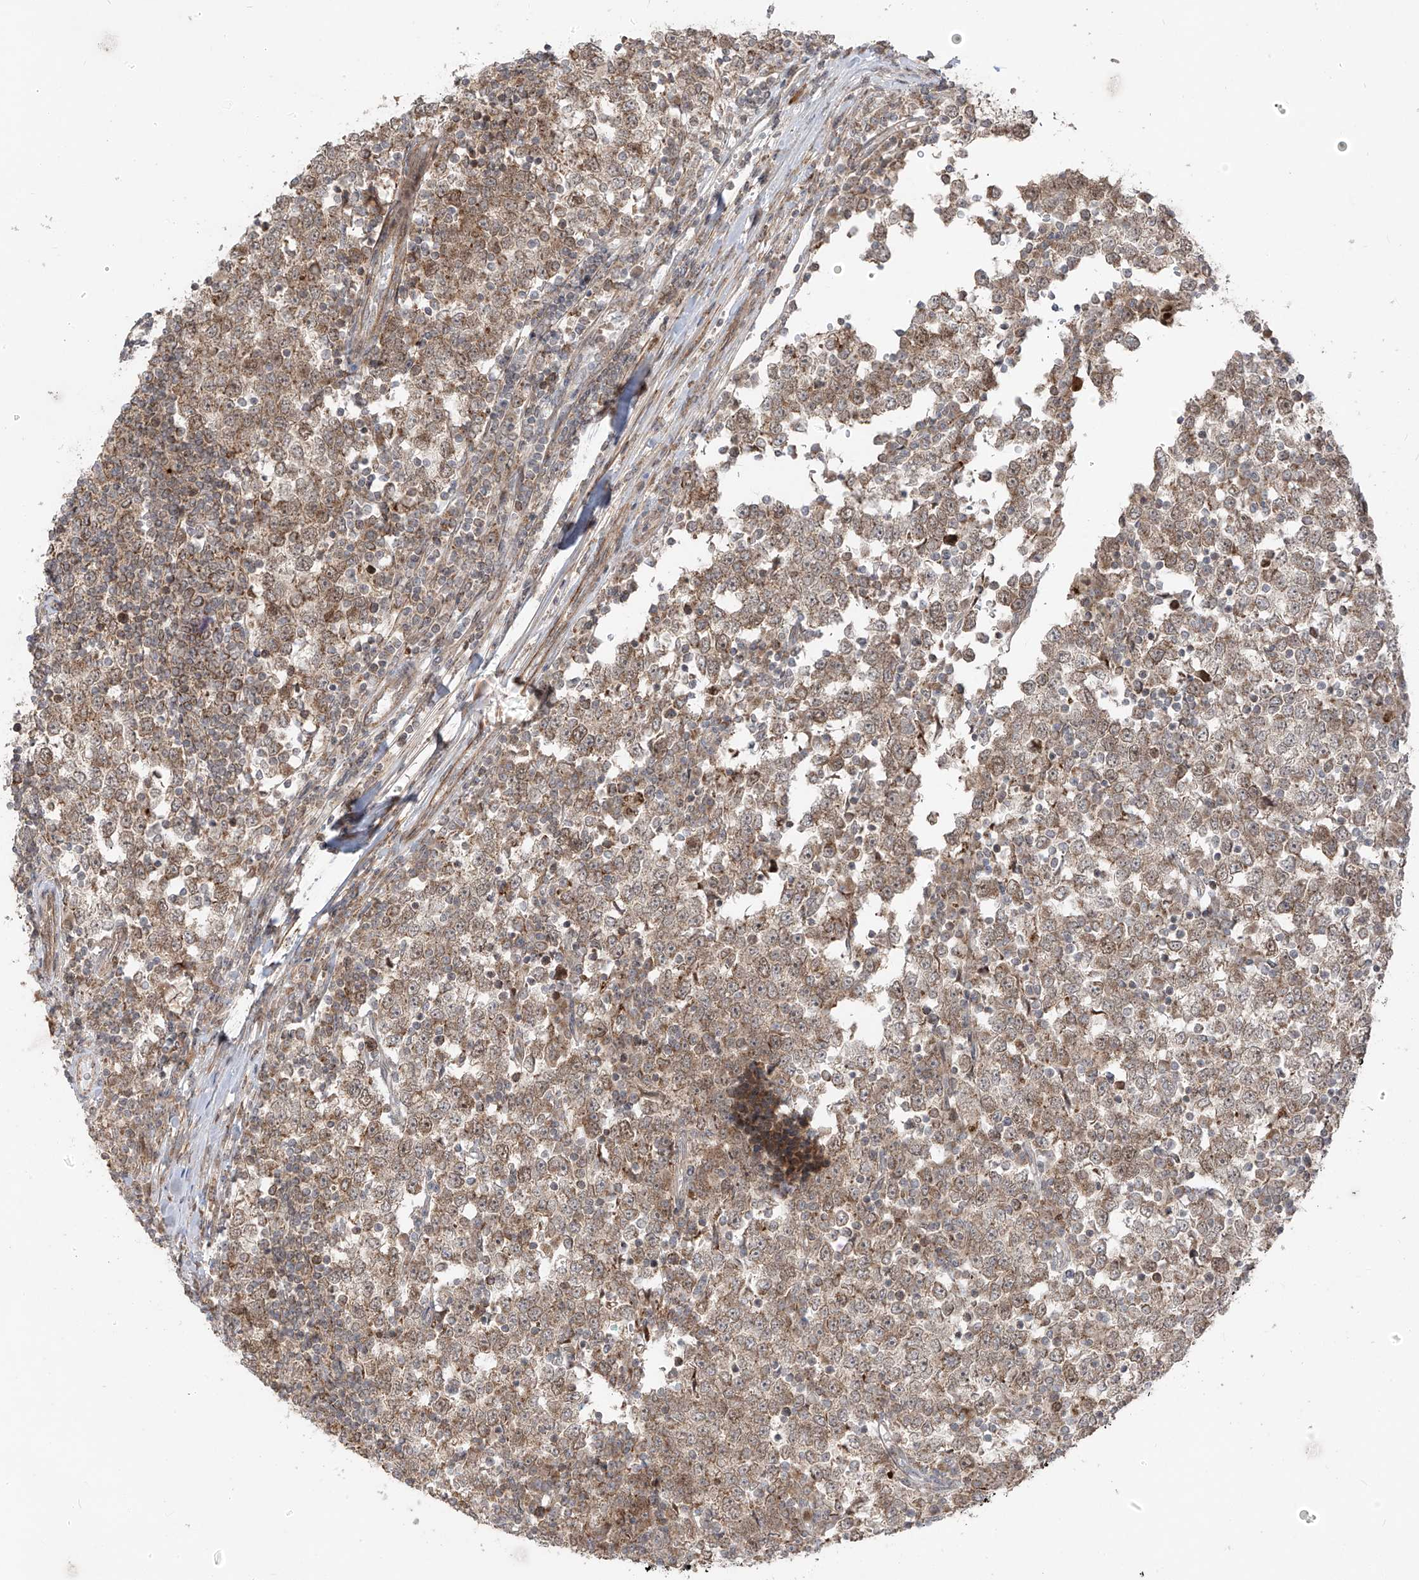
{"staining": {"intensity": "moderate", "quantity": ">75%", "location": "cytoplasmic/membranous"}, "tissue": "testis cancer", "cell_type": "Tumor cells", "image_type": "cancer", "snomed": [{"axis": "morphology", "description": "Seminoma, NOS"}, {"axis": "topography", "description": "Testis"}], "caption": "Testis seminoma stained with DAB immunohistochemistry reveals medium levels of moderate cytoplasmic/membranous positivity in about >75% of tumor cells.", "gene": "PDE11A", "patient": {"sex": "male", "age": 65}}